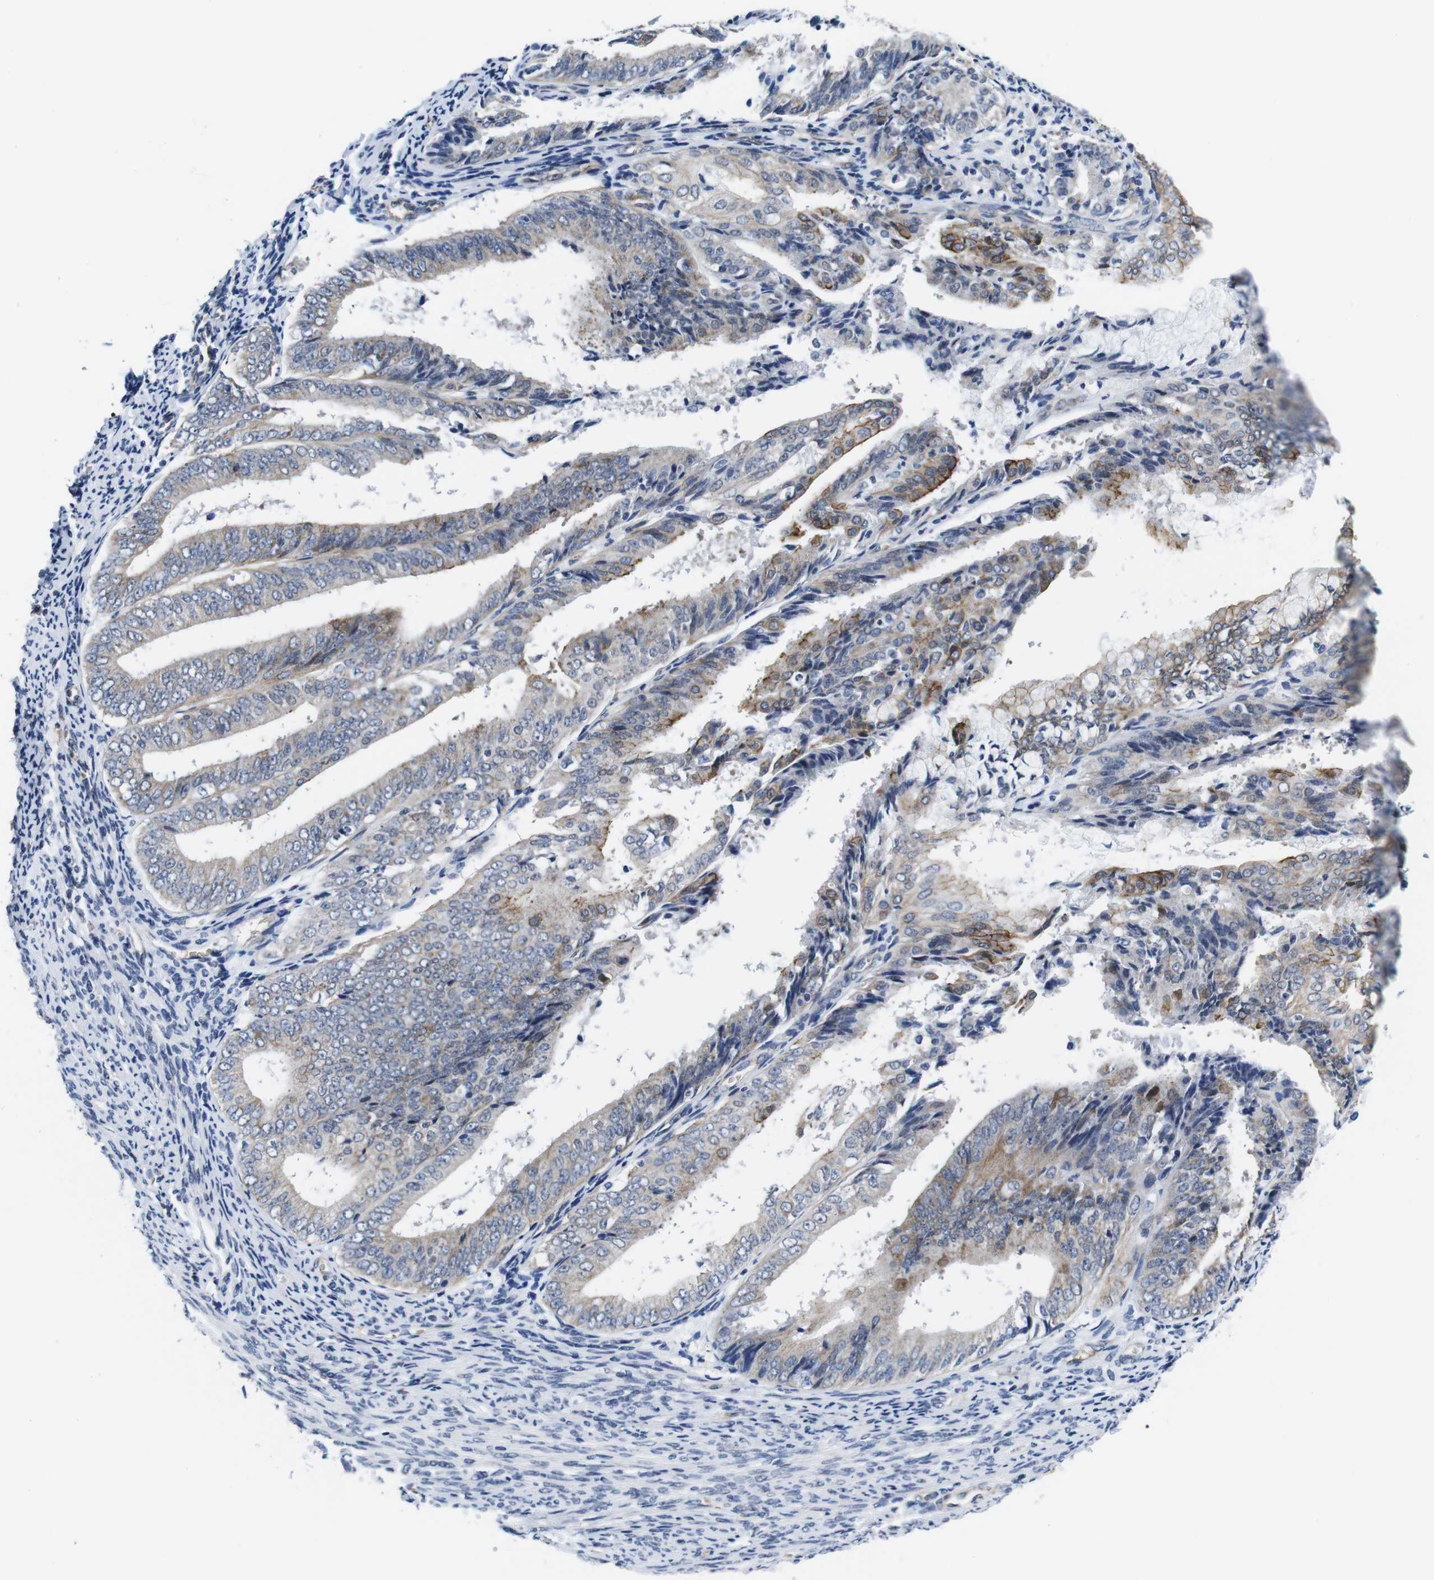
{"staining": {"intensity": "moderate", "quantity": "<25%", "location": "cytoplasmic/membranous"}, "tissue": "endometrial cancer", "cell_type": "Tumor cells", "image_type": "cancer", "snomed": [{"axis": "morphology", "description": "Adenocarcinoma, NOS"}, {"axis": "topography", "description": "Endometrium"}], "caption": "A low amount of moderate cytoplasmic/membranous positivity is seen in approximately <25% of tumor cells in endometrial cancer tissue.", "gene": "SOCS3", "patient": {"sex": "female", "age": 63}}